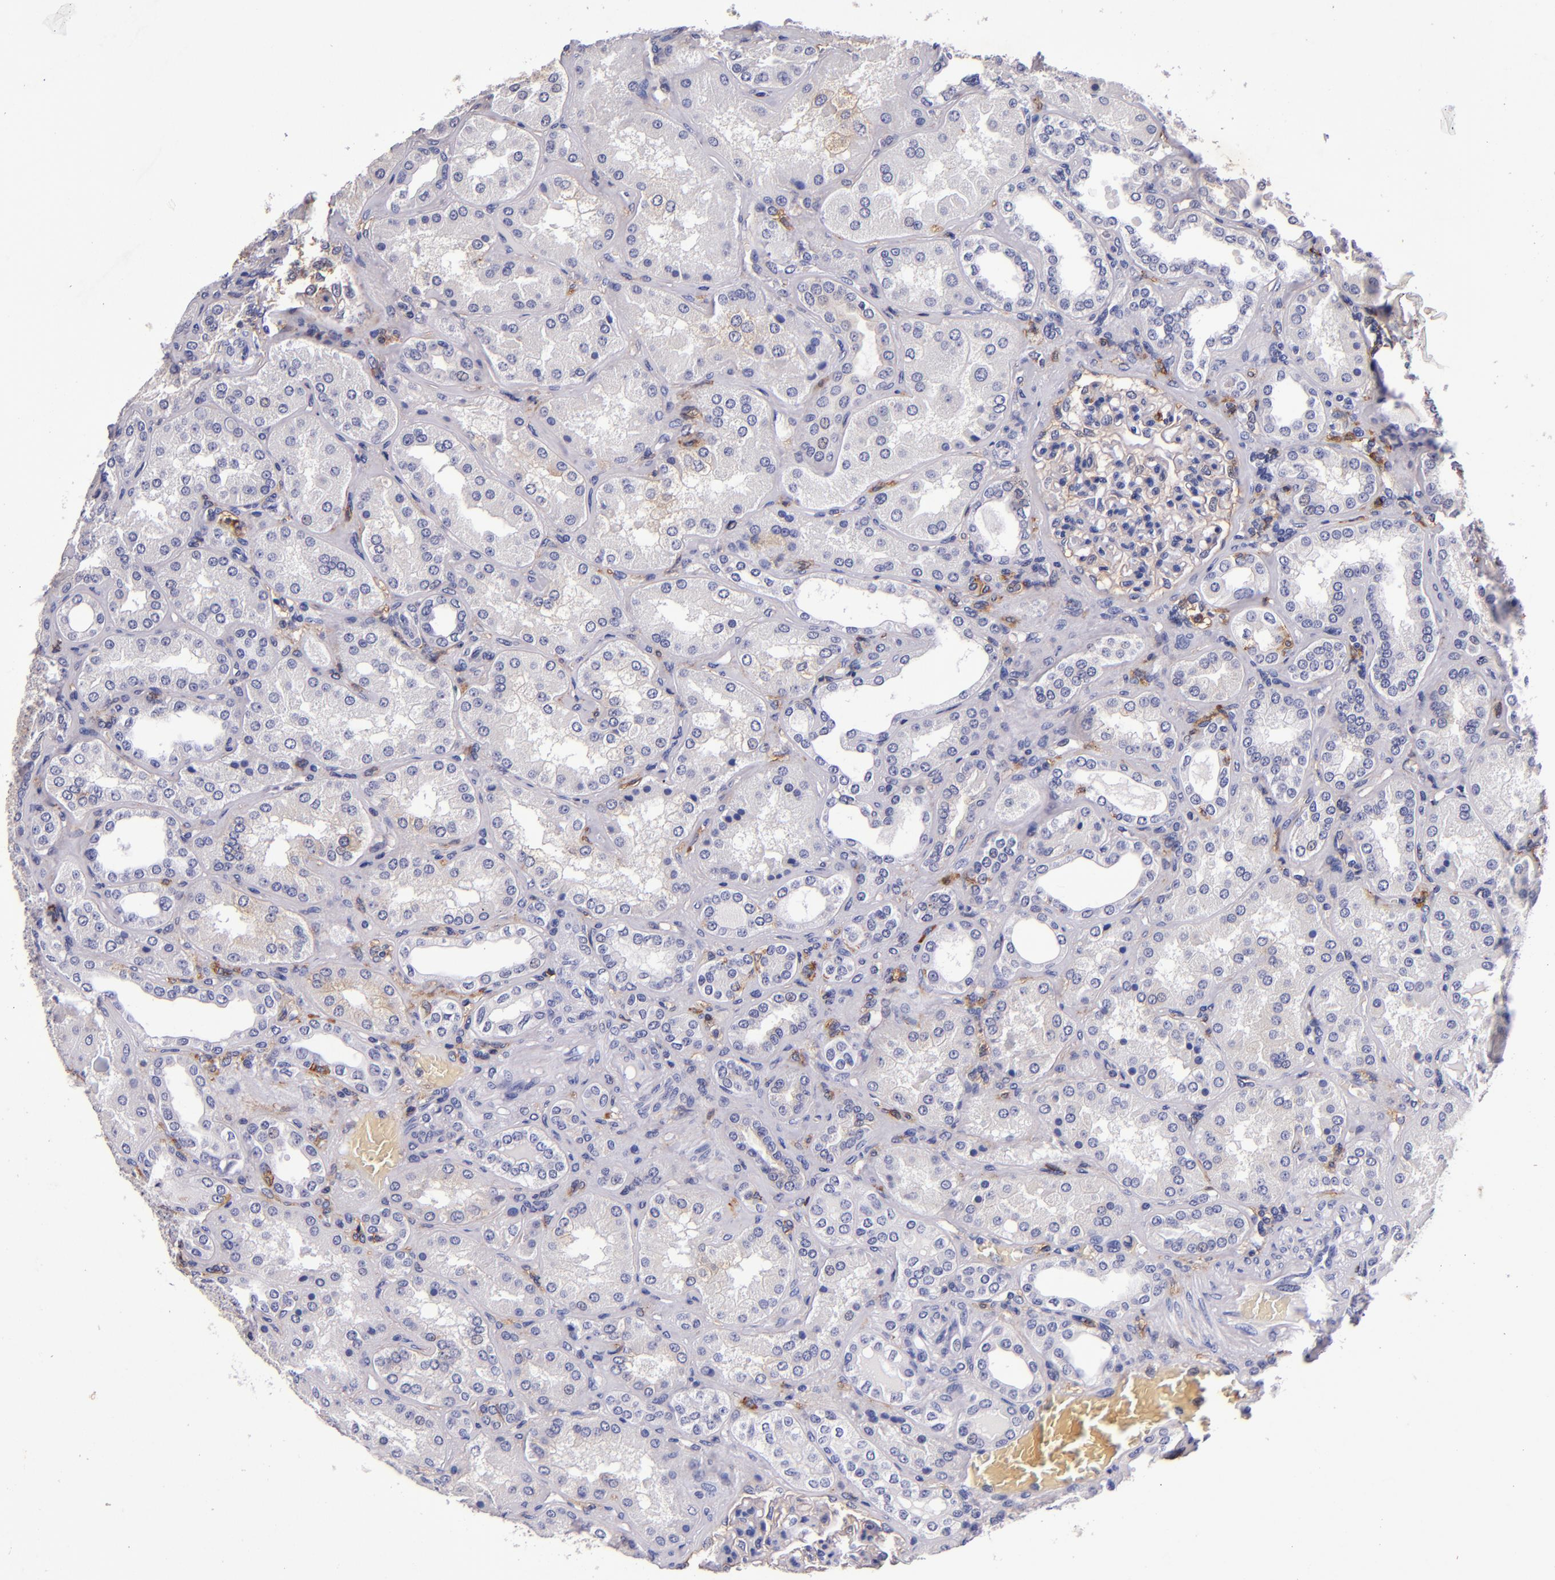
{"staining": {"intensity": "weak", "quantity": ">75%", "location": "cytoplasmic/membranous"}, "tissue": "kidney", "cell_type": "Cells in glomeruli", "image_type": "normal", "snomed": [{"axis": "morphology", "description": "Normal tissue, NOS"}, {"axis": "topography", "description": "Kidney"}], "caption": "The immunohistochemical stain shows weak cytoplasmic/membranous expression in cells in glomeruli of benign kidney. (DAB (3,3'-diaminobenzidine) IHC, brown staining for protein, blue staining for nuclei).", "gene": "SIRPA", "patient": {"sex": "female", "age": 56}}